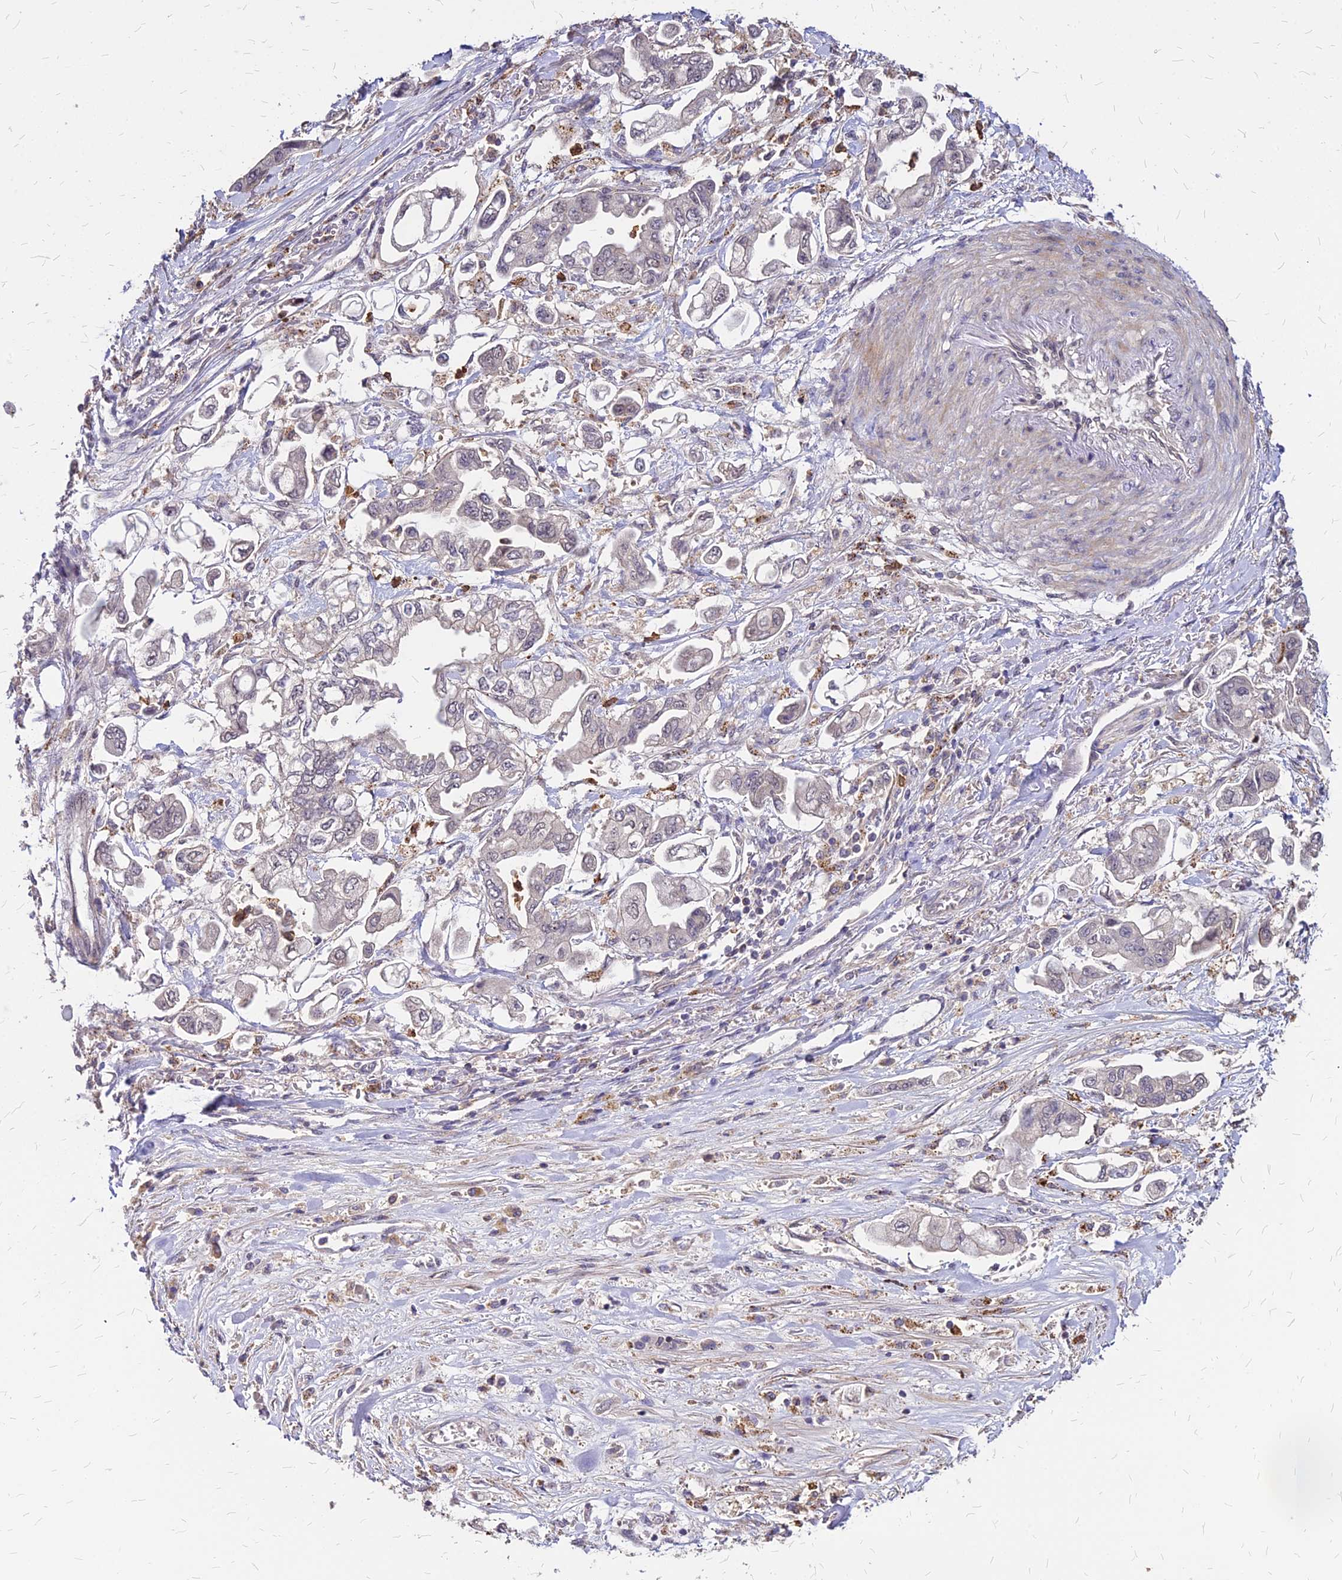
{"staining": {"intensity": "negative", "quantity": "none", "location": "none"}, "tissue": "stomach cancer", "cell_type": "Tumor cells", "image_type": "cancer", "snomed": [{"axis": "morphology", "description": "Adenocarcinoma, NOS"}, {"axis": "topography", "description": "Stomach"}], "caption": "Stomach adenocarcinoma stained for a protein using immunohistochemistry (IHC) demonstrates no expression tumor cells.", "gene": "APBA3", "patient": {"sex": "male", "age": 62}}